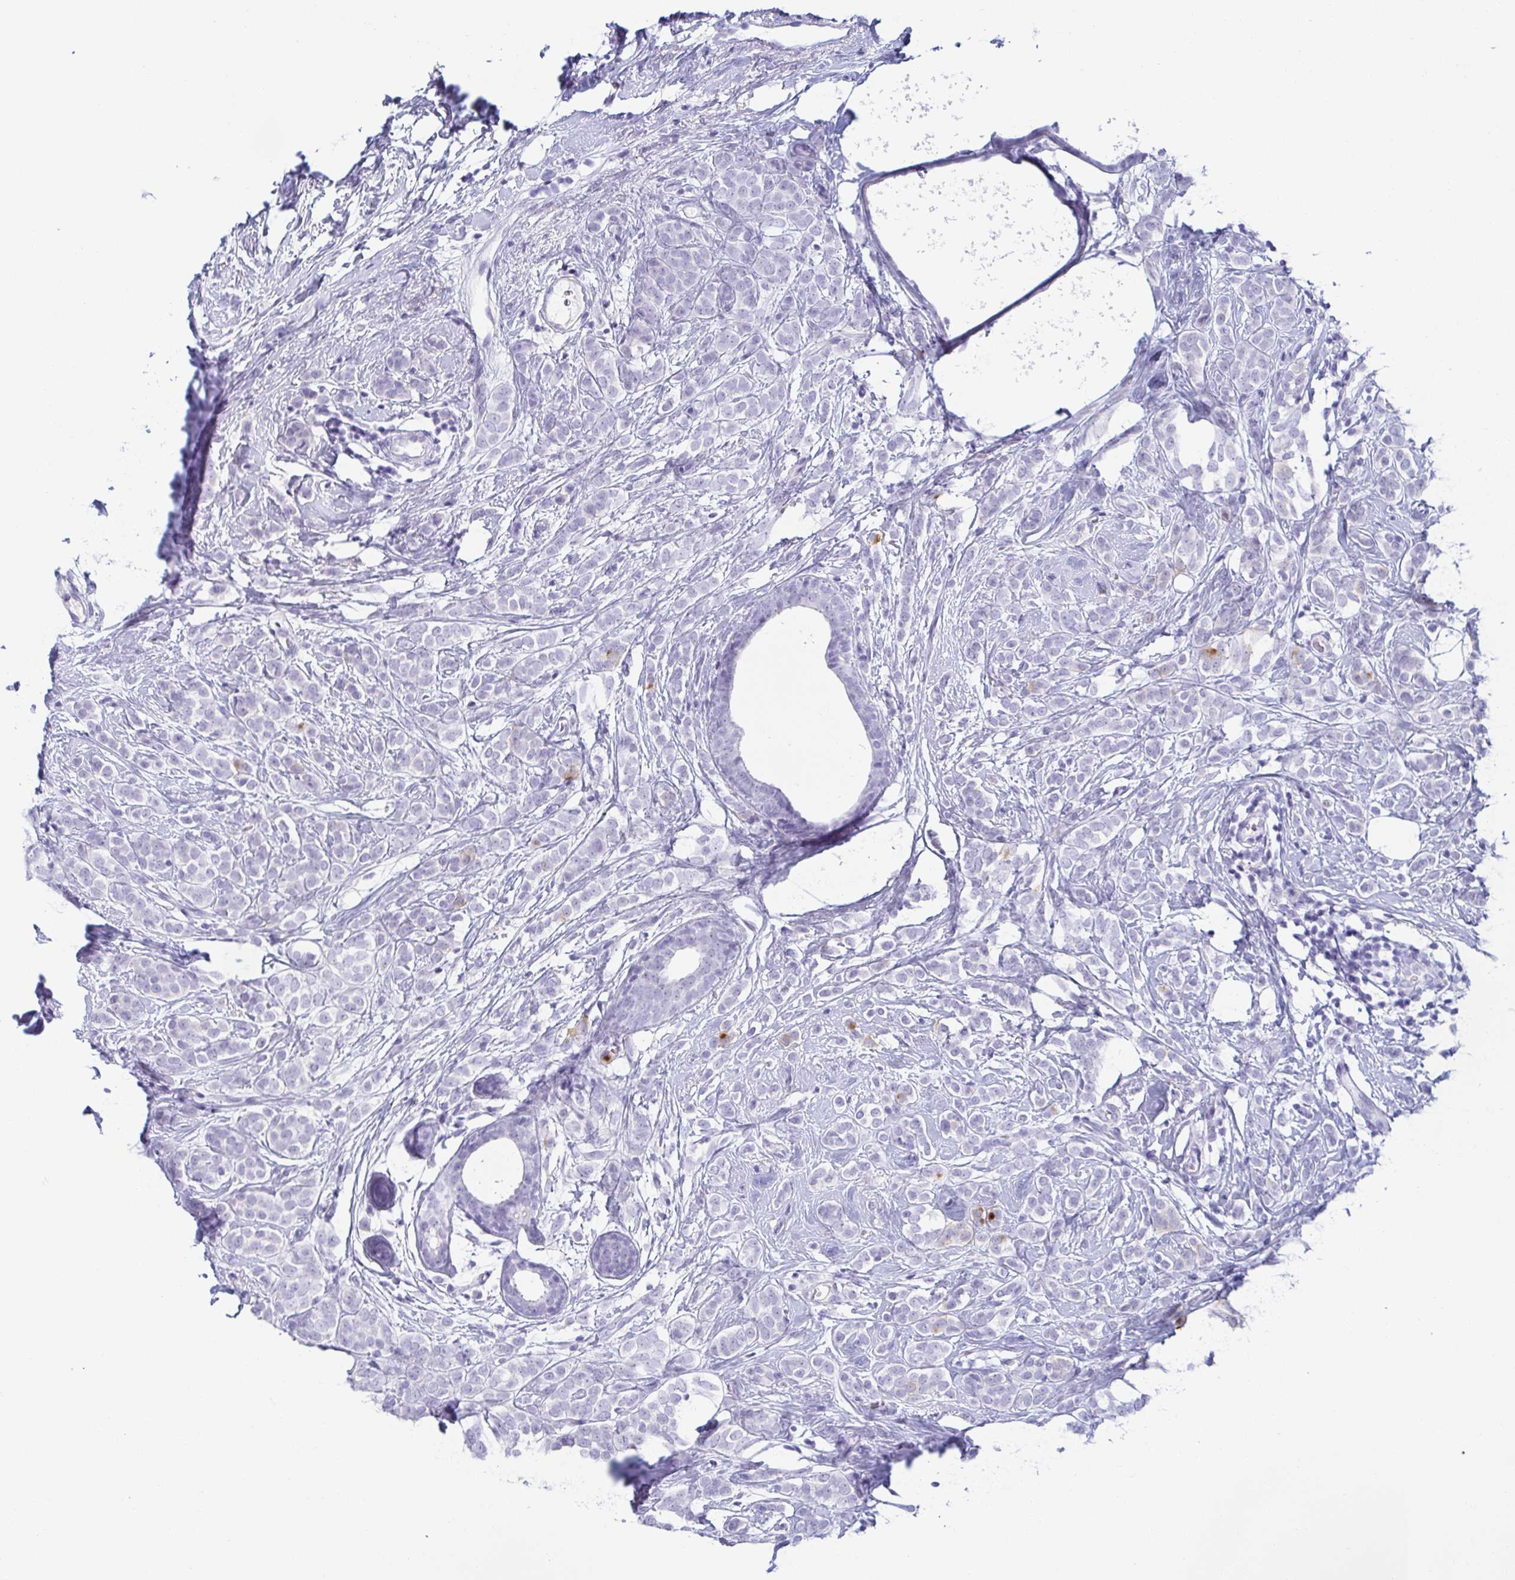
{"staining": {"intensity": "negative", "quantity": "none", "location": "none"}, "tissue": "breast cancer", "cell_type": "Tumor cells", "image_type": "cancer", "snomed": [{"axis": "morphology", "description": "Lobular carcinoma"}, {"axis": "topography", "description": "Breast"}], "caption": "Immunohistochemistry (IHC) of lobular carcinoma (breast) reveals no expression in tumor cells.", "gene": "ZG16B", "patient": {"sex": "female", "age": 49}}